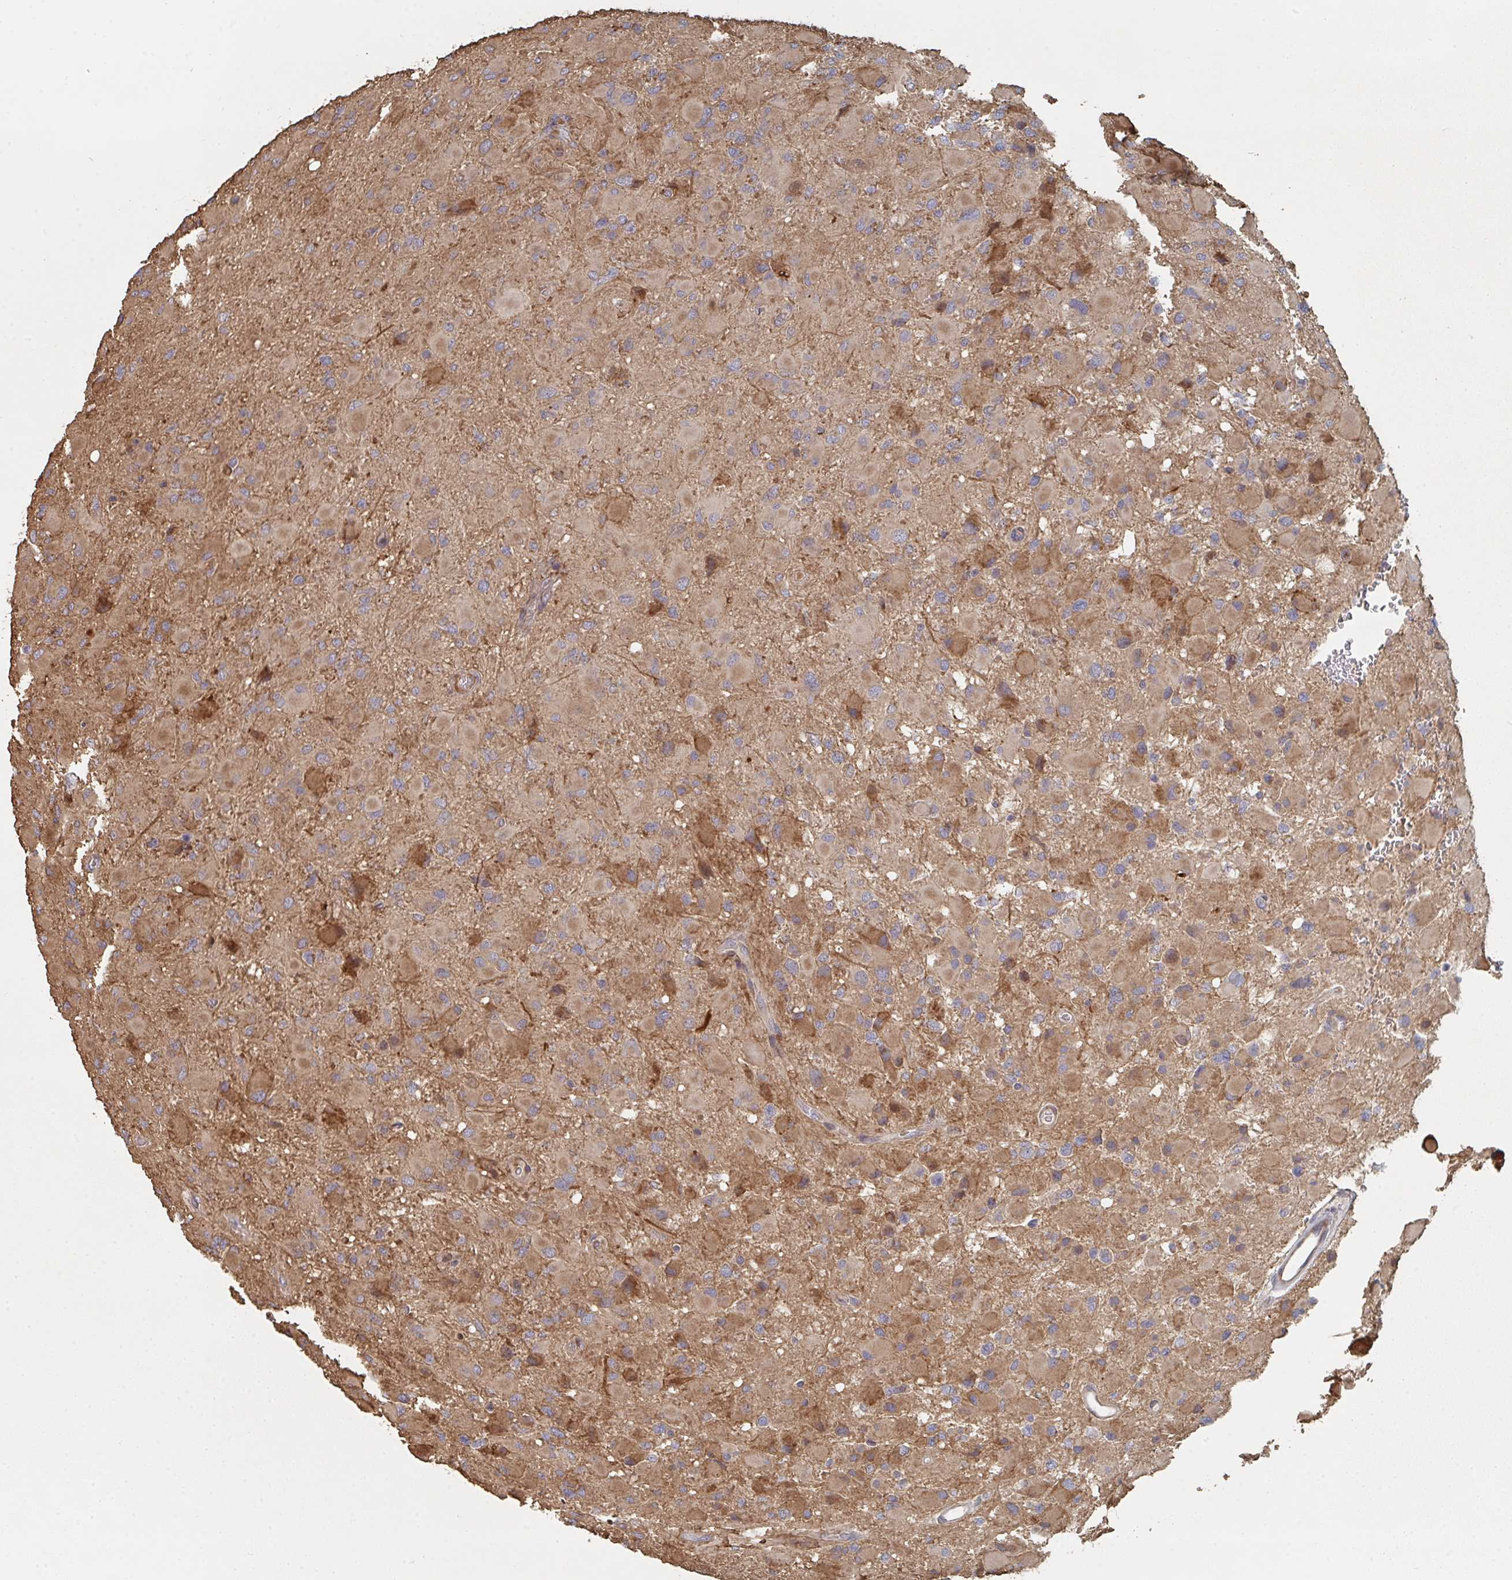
{"staining": {"intensity": "moderate", "quantity": "25%-75%", "location": "cytoplasmic/membranous"}, "tissue": "glioma", "cell_type": "Tumor cells", "image_type": "cancer", "snomed": [{"axis": "morphology", "description": "Glioma, malignant, High grade"}, {"axis": "topography", "description": "Cerebral cortex"}], "caption": "A medium amount of moderate cytoplasmic/membranous expression is present in about 25%-75% of tumor cells in malignant glioma (high-grade) tissue.", "gene": "PTEN", "patient": {"sex": "female", "age": 36}}